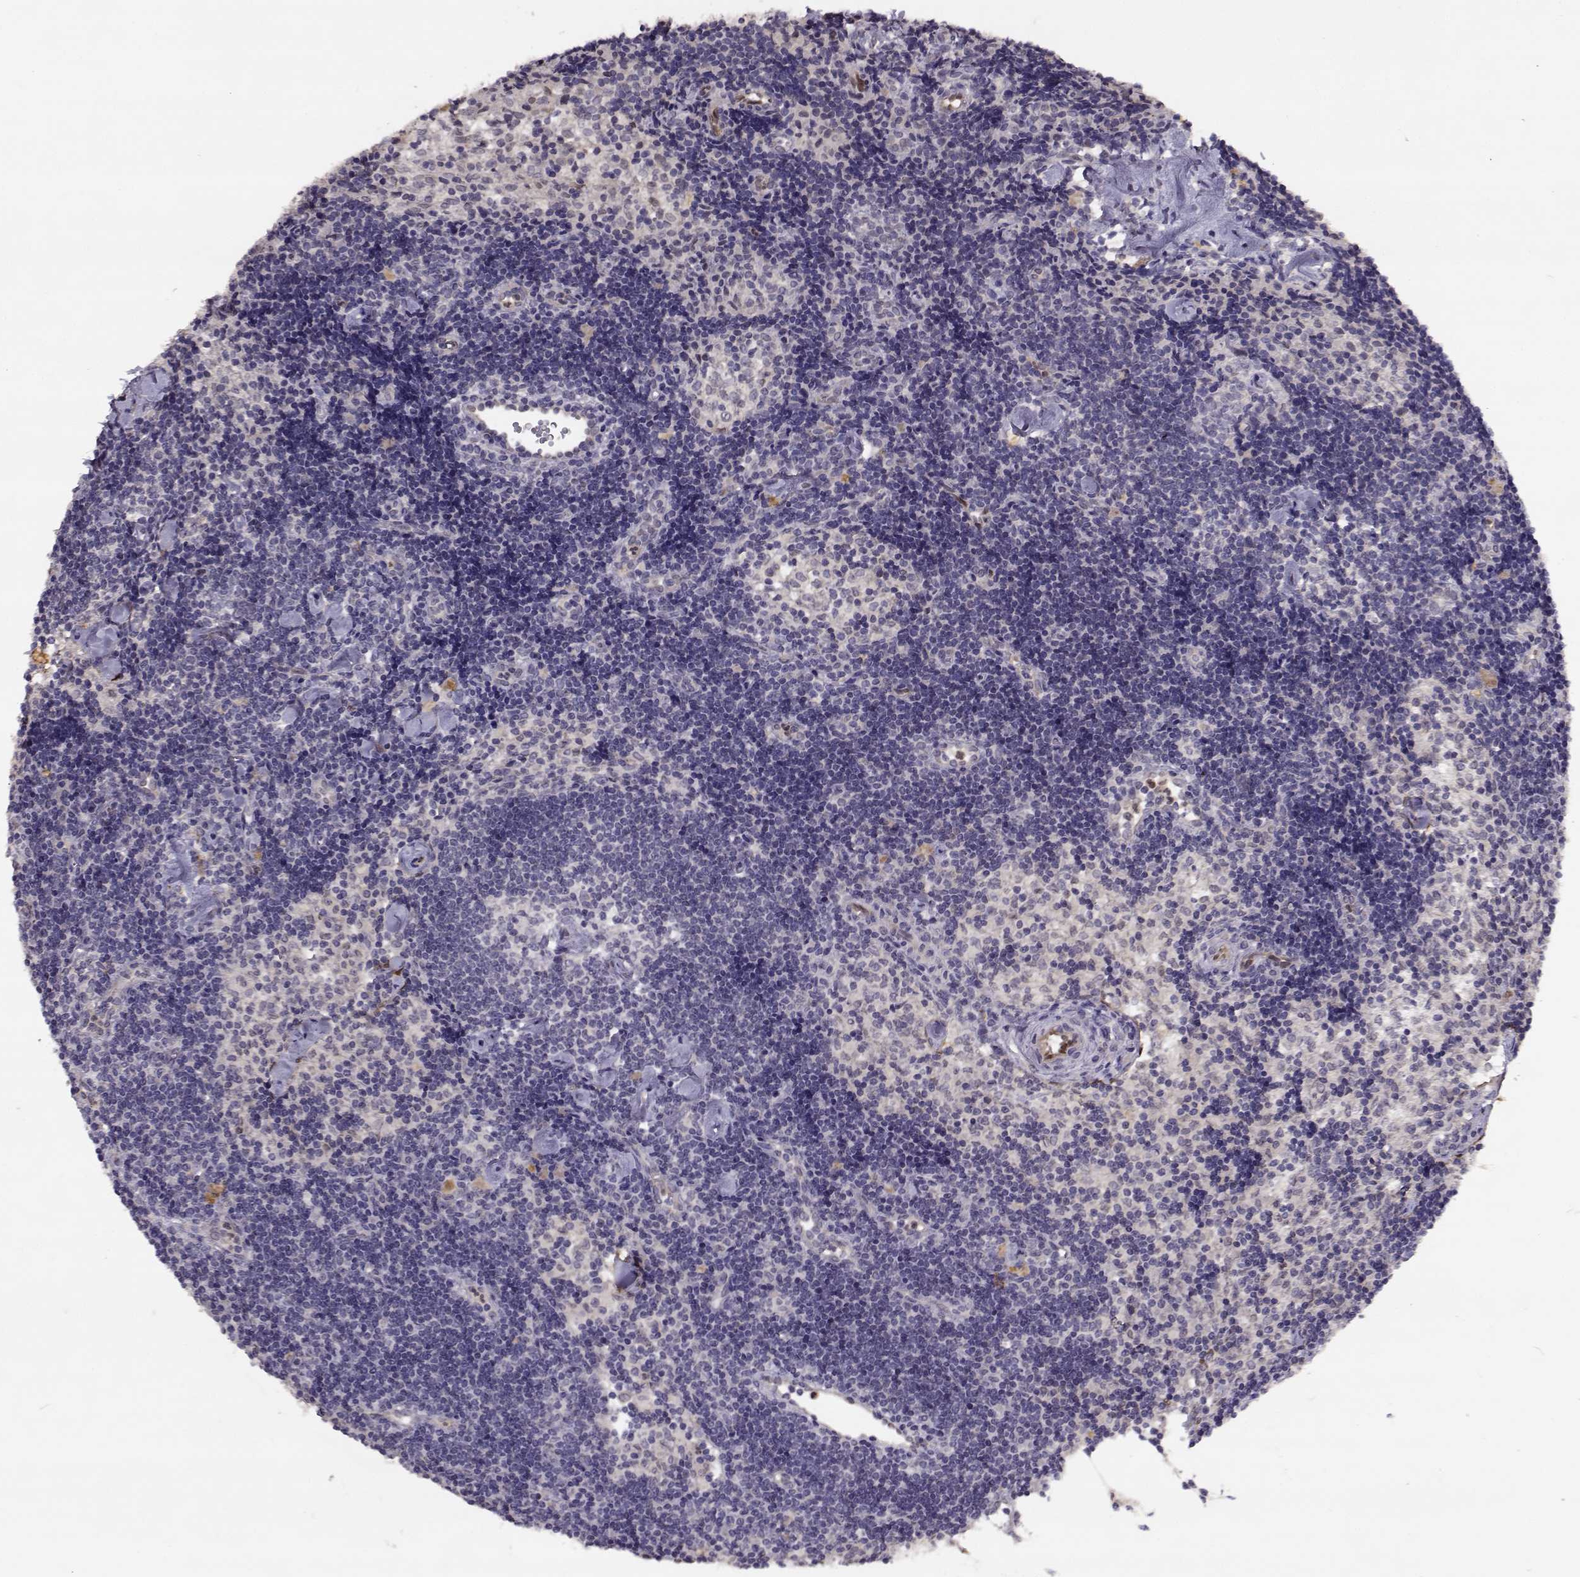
{"staining": {"intensity": "negative", "quantity": "none", "location": "none"}, "tissue": "lymph node", "cell_type": "Germinal center cells", "image_type": "normal", "snomed": [{"axis": "morphology", "description": "Normal tissue, NOS"}, {"axis": "topography", "description": "Lymph node"}], "caption": "IHC of unremarkable human lymph node reveals no positivity in germinal center cells.", "gene": "BMX", "patient": {"sex": "female", "age": 42}}